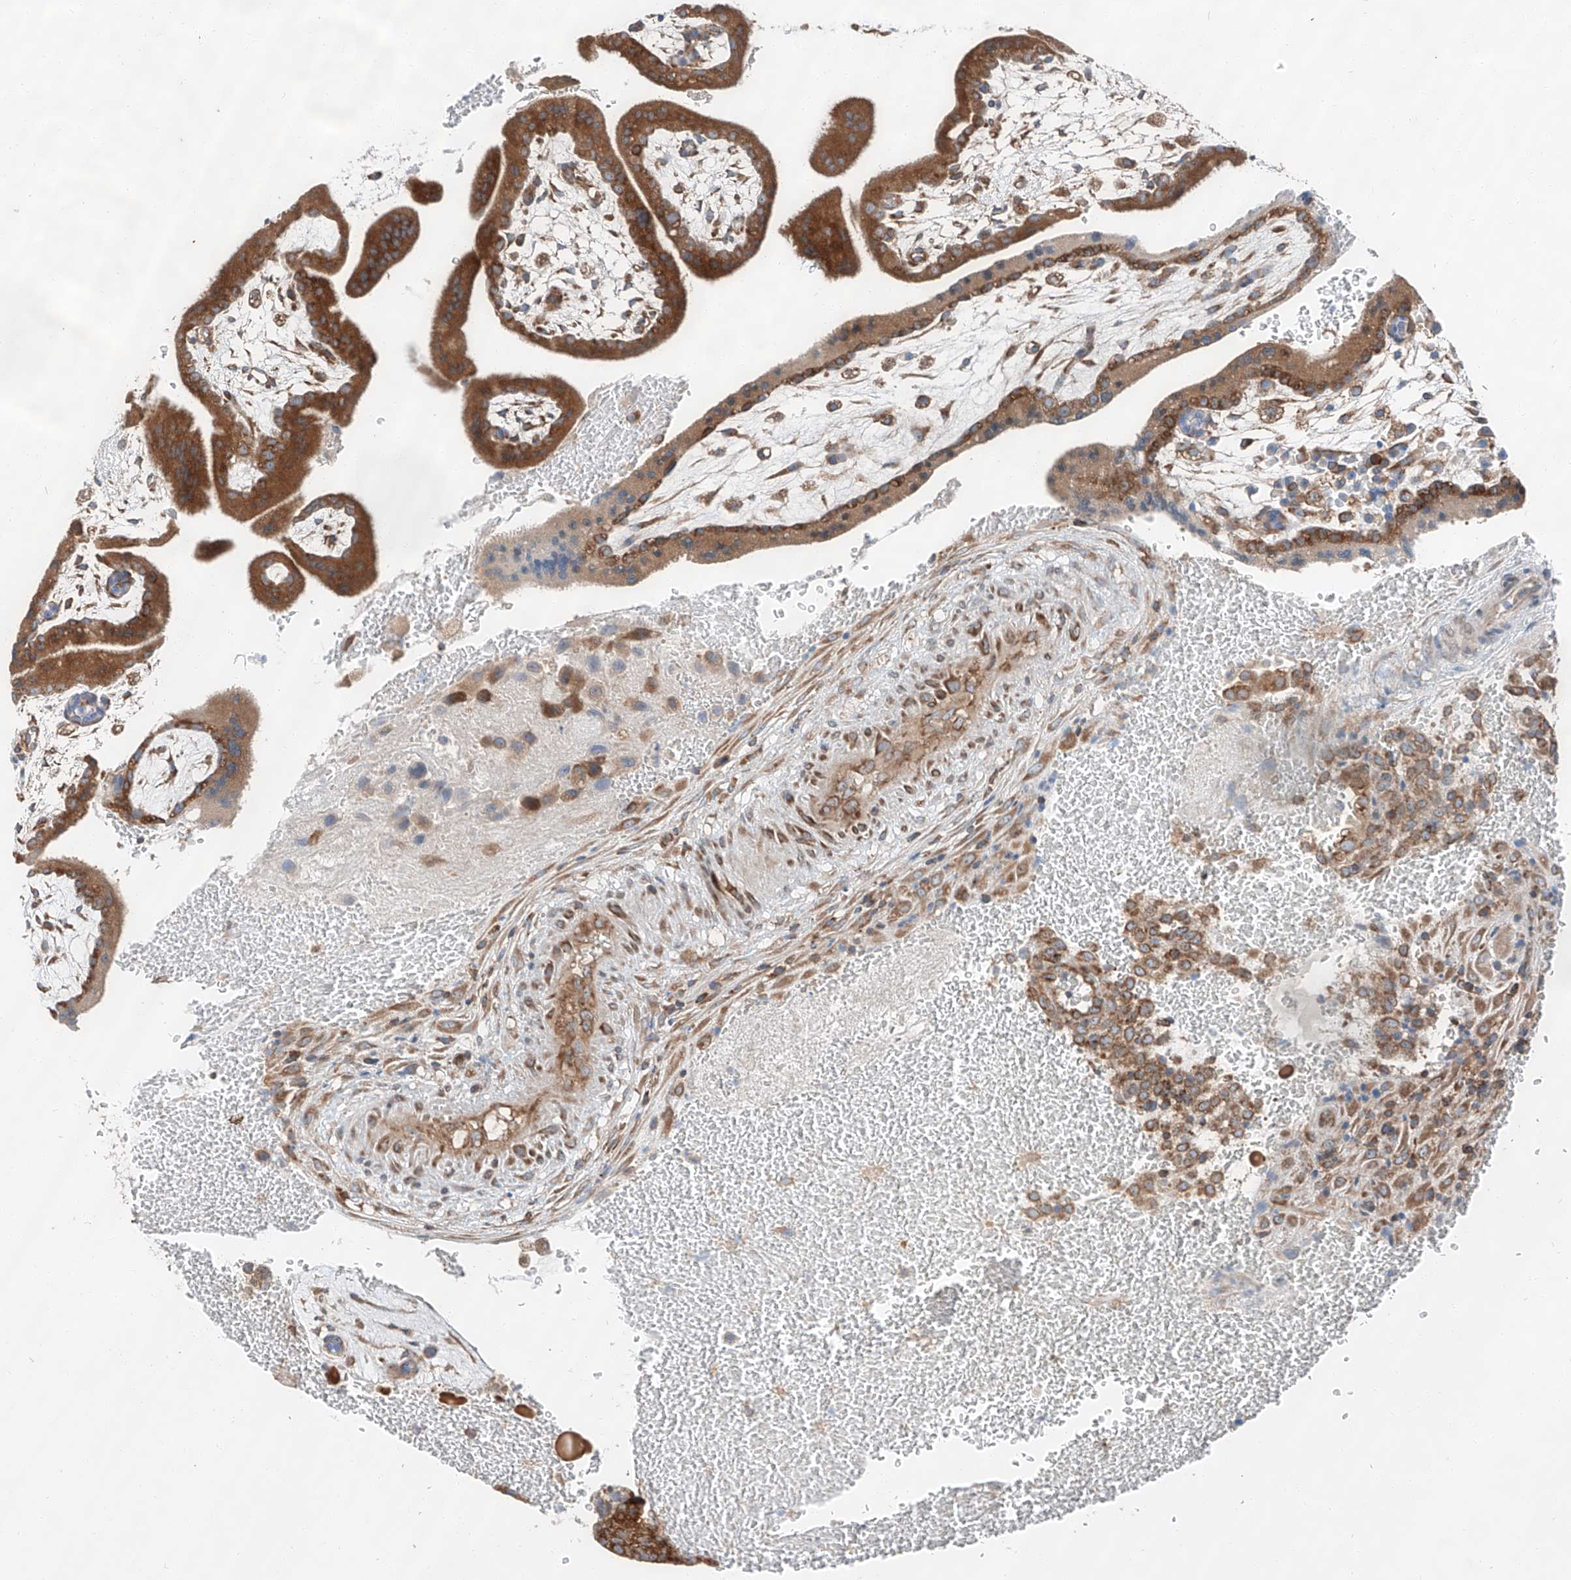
{"staining": {"intensity": "moderate", "quantity": ">75%", "location": "cytoplasmic/membranous"}, "tissue": "placenta", "cell_type": "Decidual cells", "image_type": "normal", "snomed": [{"axis": "morphology", "description": "Normal tissue, NOS"}, {"axis": "topography", "description": "Placenta"}], "caption": "The immunohistochemical stain shows moderate cytoplasmic/membranous expression in decidual cells of unremarkable placenta. The staining was performed using DAB to visualize the protein expression in brown, while the nuclei were stained in blue with hematoxylin (Magnification: 20x).", "gene": "ZC3H15", "patient": {"sex": "female", "age": 35}}